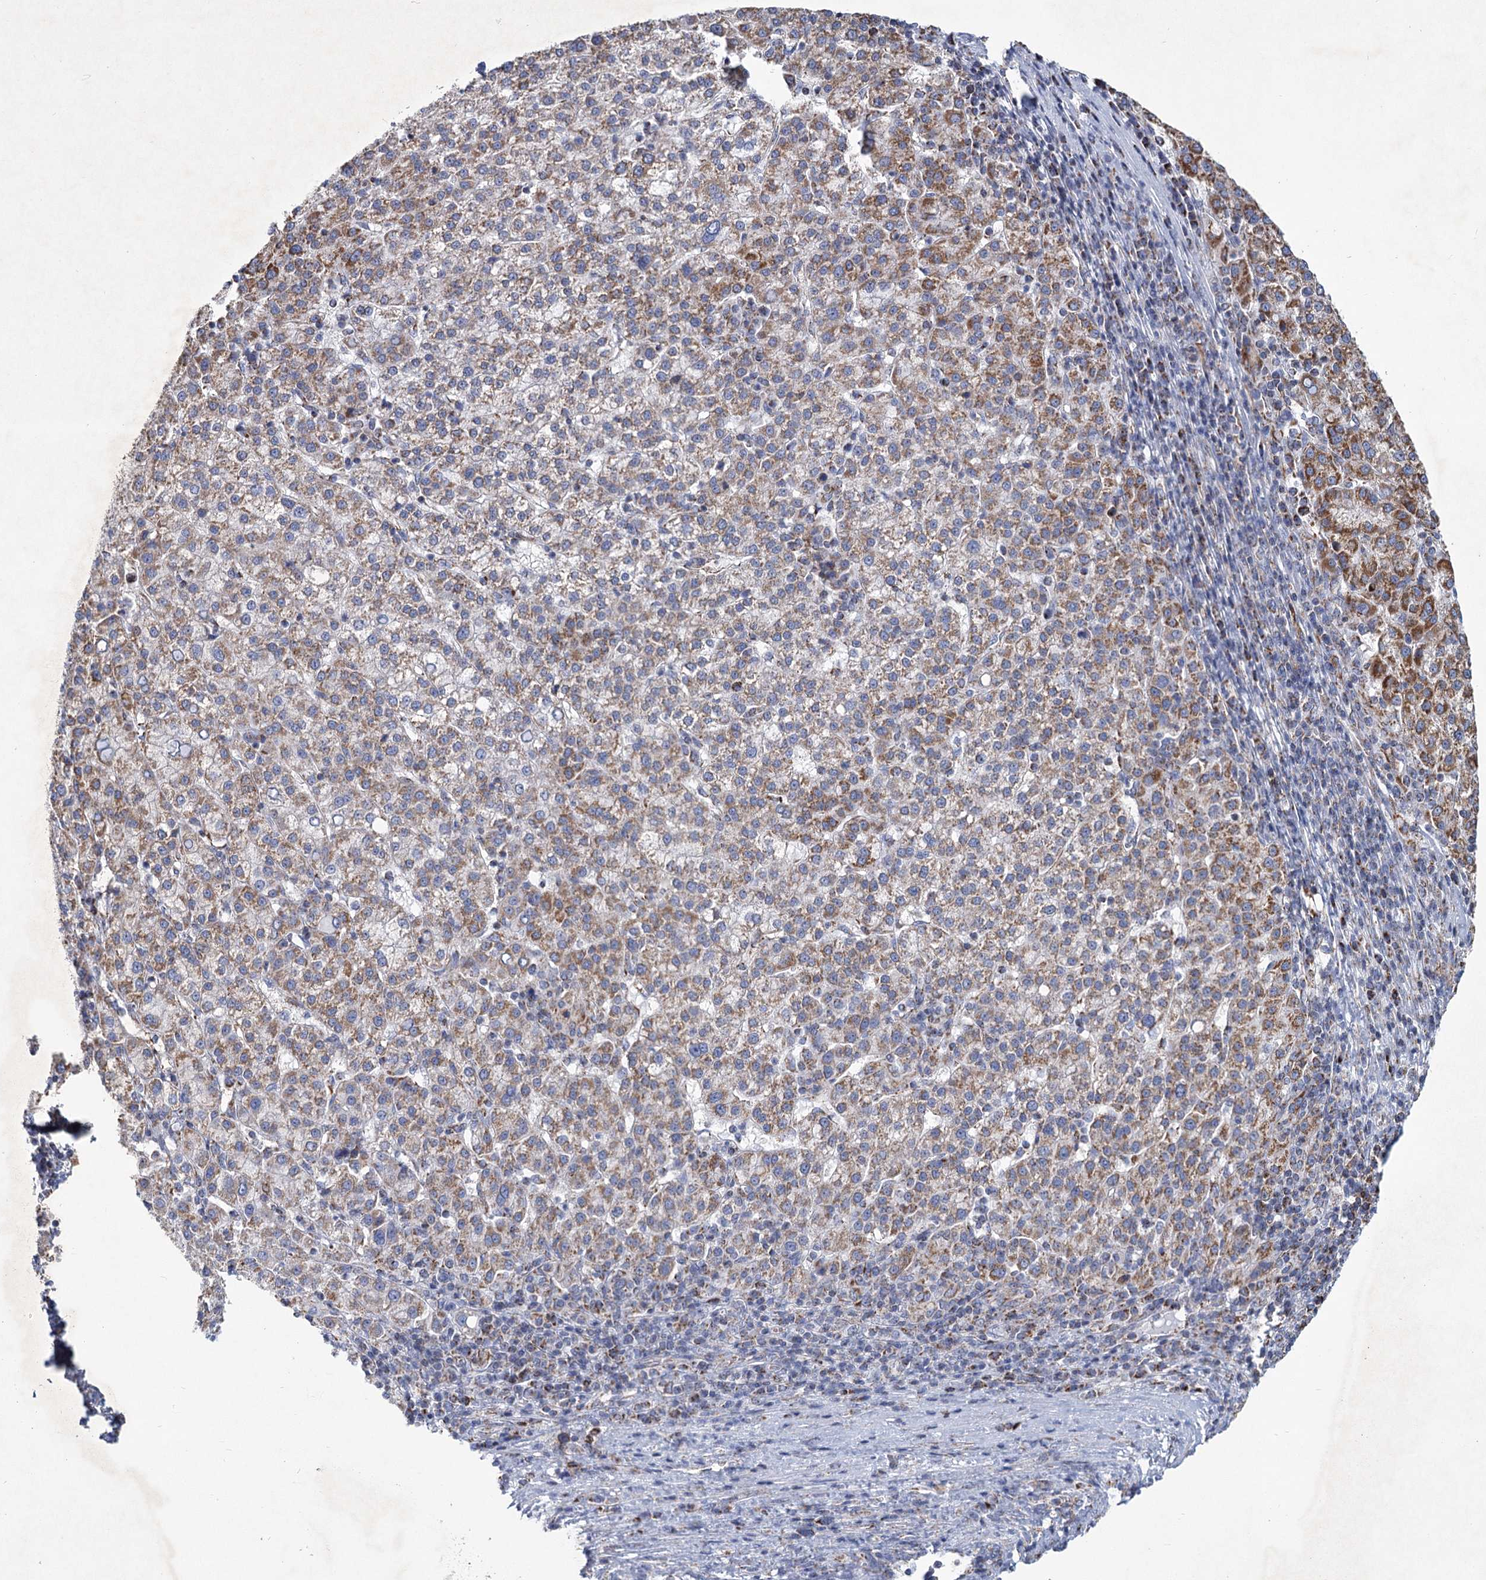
{"staining": {"intensity": "moderate", "quantity": "25%-75%", "location": "cytoplasmic/membranous"}, "tissue": "liver cancer", "cell_type": "Tumor cells", "image_type": "cancer", "snomed": [{"axis": "morphology", "description": "Carcinoma, Hepatocellular, NOS"}, {"axis": "topography", "description": "Liver"}], "caption": "Immunohistochemical staining of liver cancer (hepatocellular carcinoma) reveals moderate cytoplasmic/membranous protein staining in about 25%-75% of tumor cells.", "gene": "NDUFC2", "patient": {"sex": "female", "age": 58}}